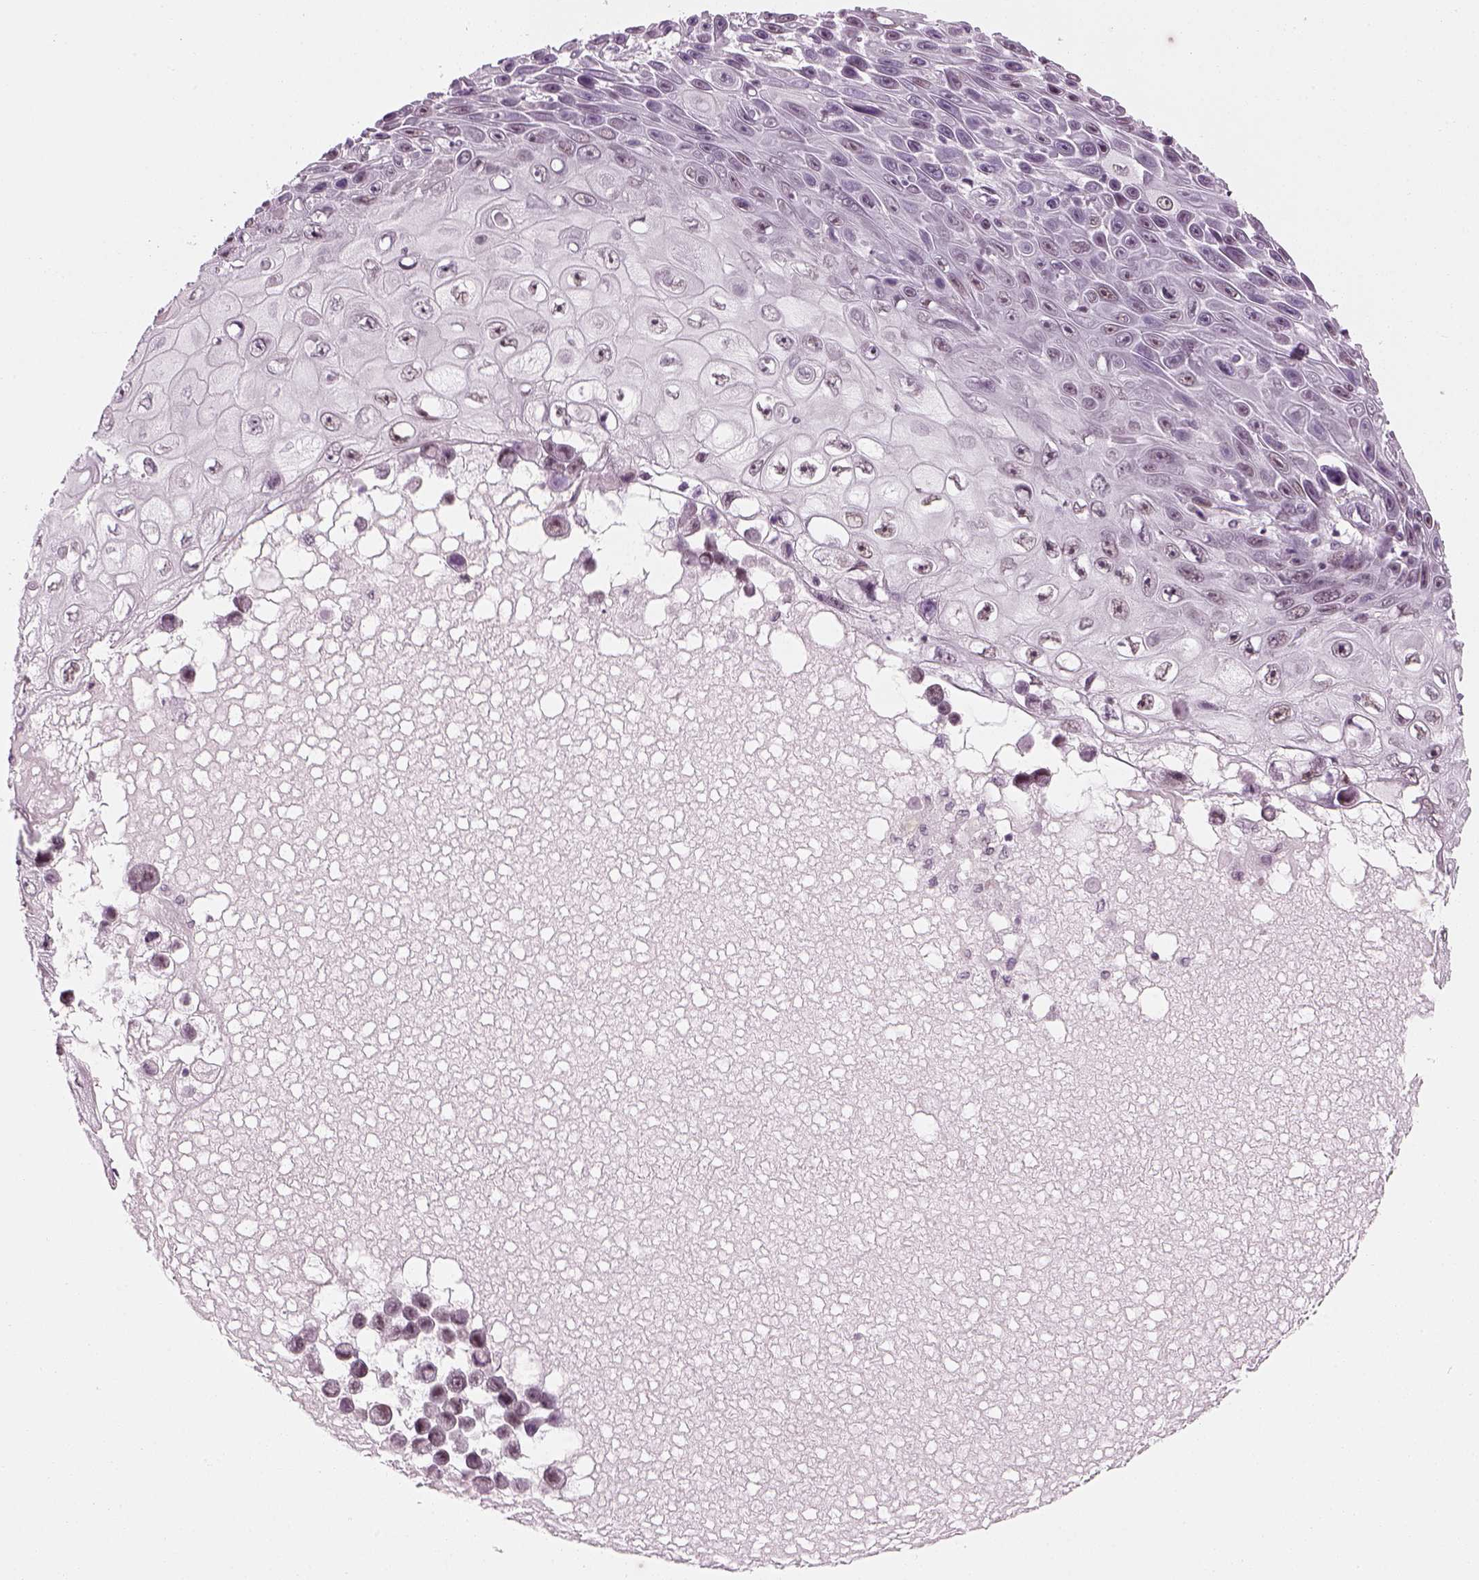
{"staining": {"intensity": "weak", "quantity": "<25%", "location": "nuclear"}, "tissue": "skin cancer", "cell_type": "Tumor cells", "image_type": "cancer", "snomed": [{"axis": "morphology", "description": "Squamous cell carcinoma, NOS"}, {"axis": "topography", "description": "Skin"}], "caption": "Histopathology image shows no significant protein staining in tumor cells of skin cancer.", "gene": "KCNG2", "patient": {"sex": "male", "age": 82}}